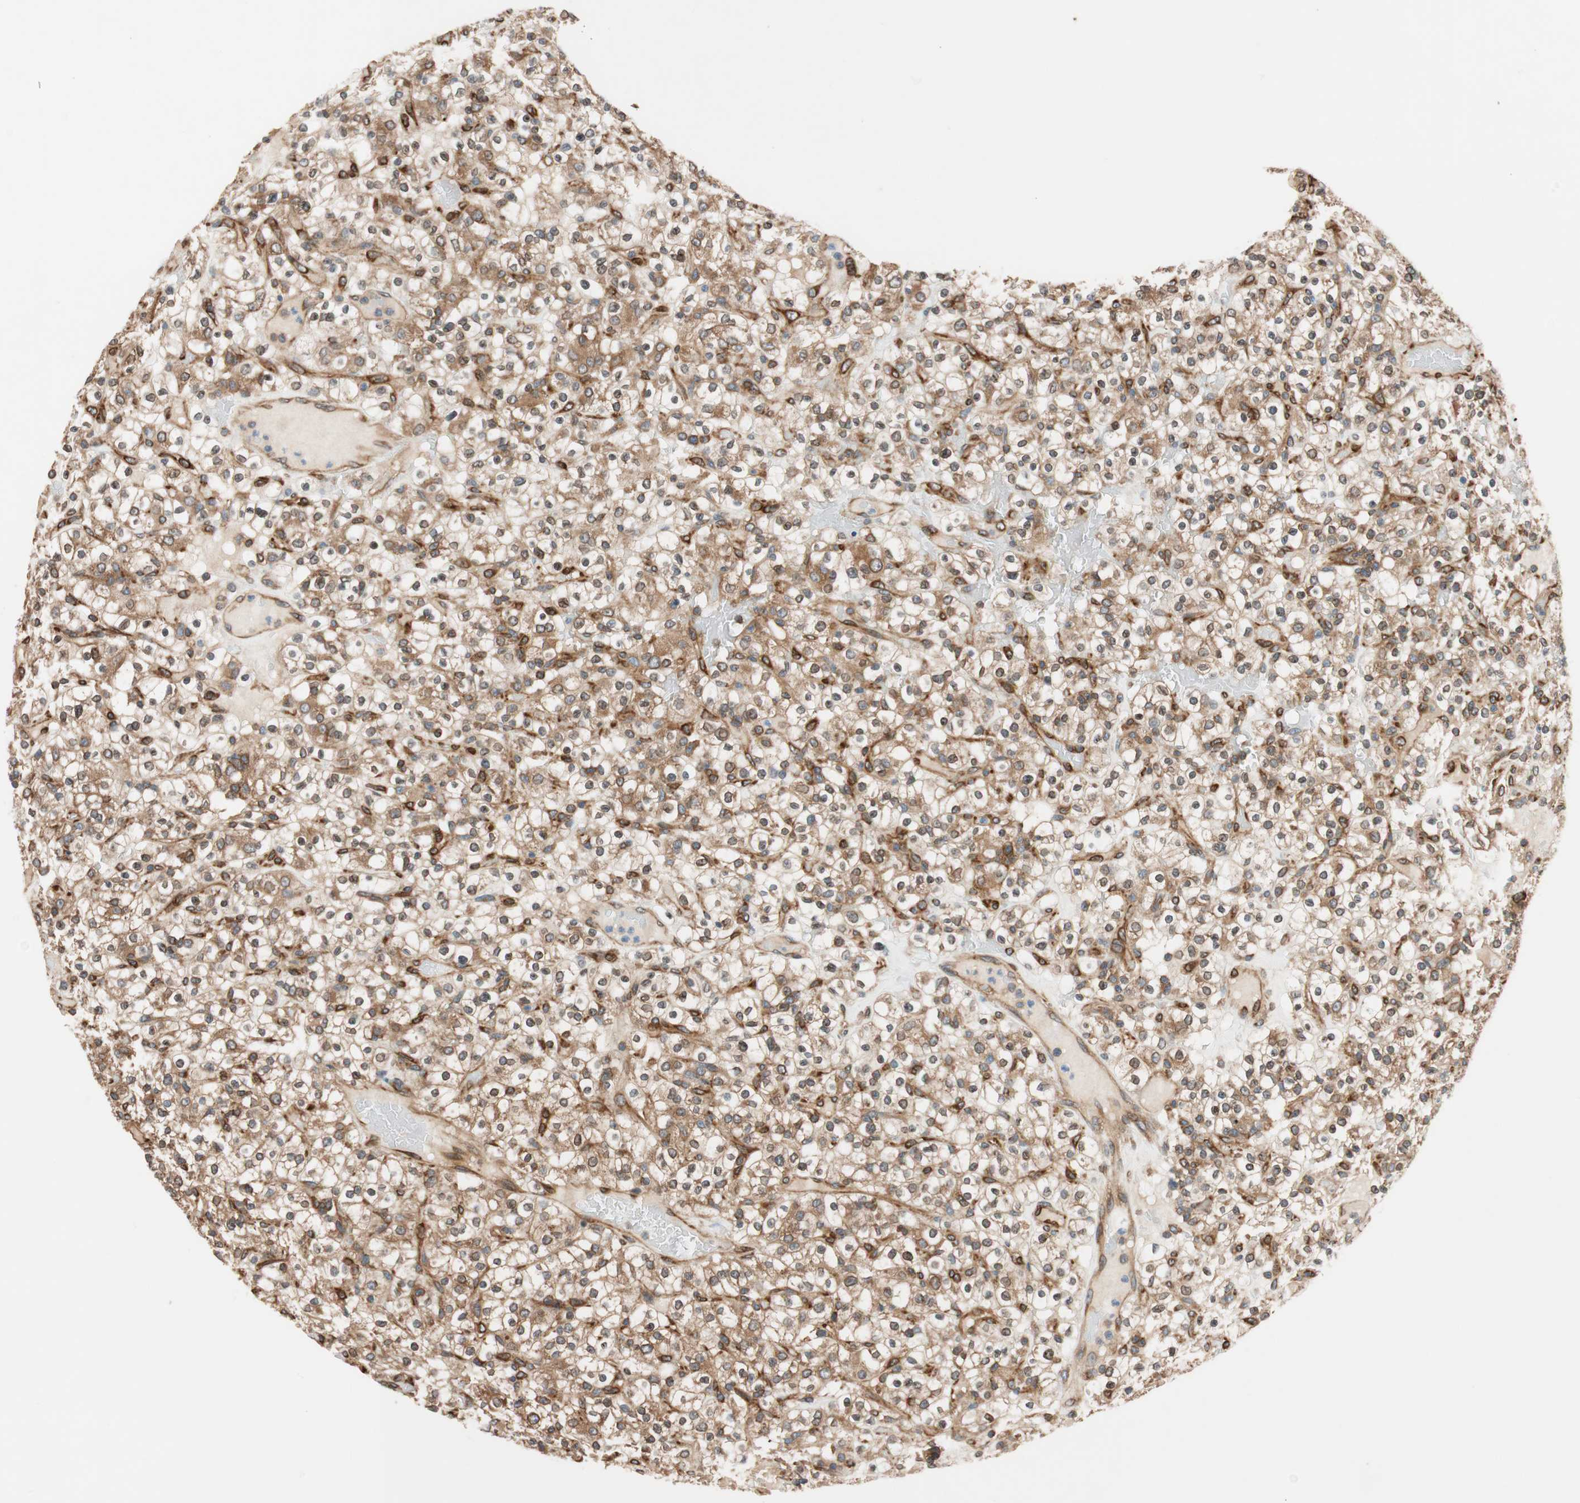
{"staining": {"intensity": "moderate", "quantity": ">75%", "location": "cytoplasmic/membranous"}, "tissue": "renal cancer", "cell_type": "Tumor cells", "image_type": "cancer", "snomed": [{"axis": "morphology", "description": "Normal tissue, NOS"}, {"axis": "morphology", "description": "Adenocarcinoma, NOS"}, {"axis": "topography", "description": "Kidney"}], "caption": "The image exhibits immunohistochemical staining of renal adenocarcinoma. There is moderate cytoplasmic/membranous staining is present in about >75% of tumor cells.", "gene": "WASL", "patient": {"sex": "female", "age": 72}}